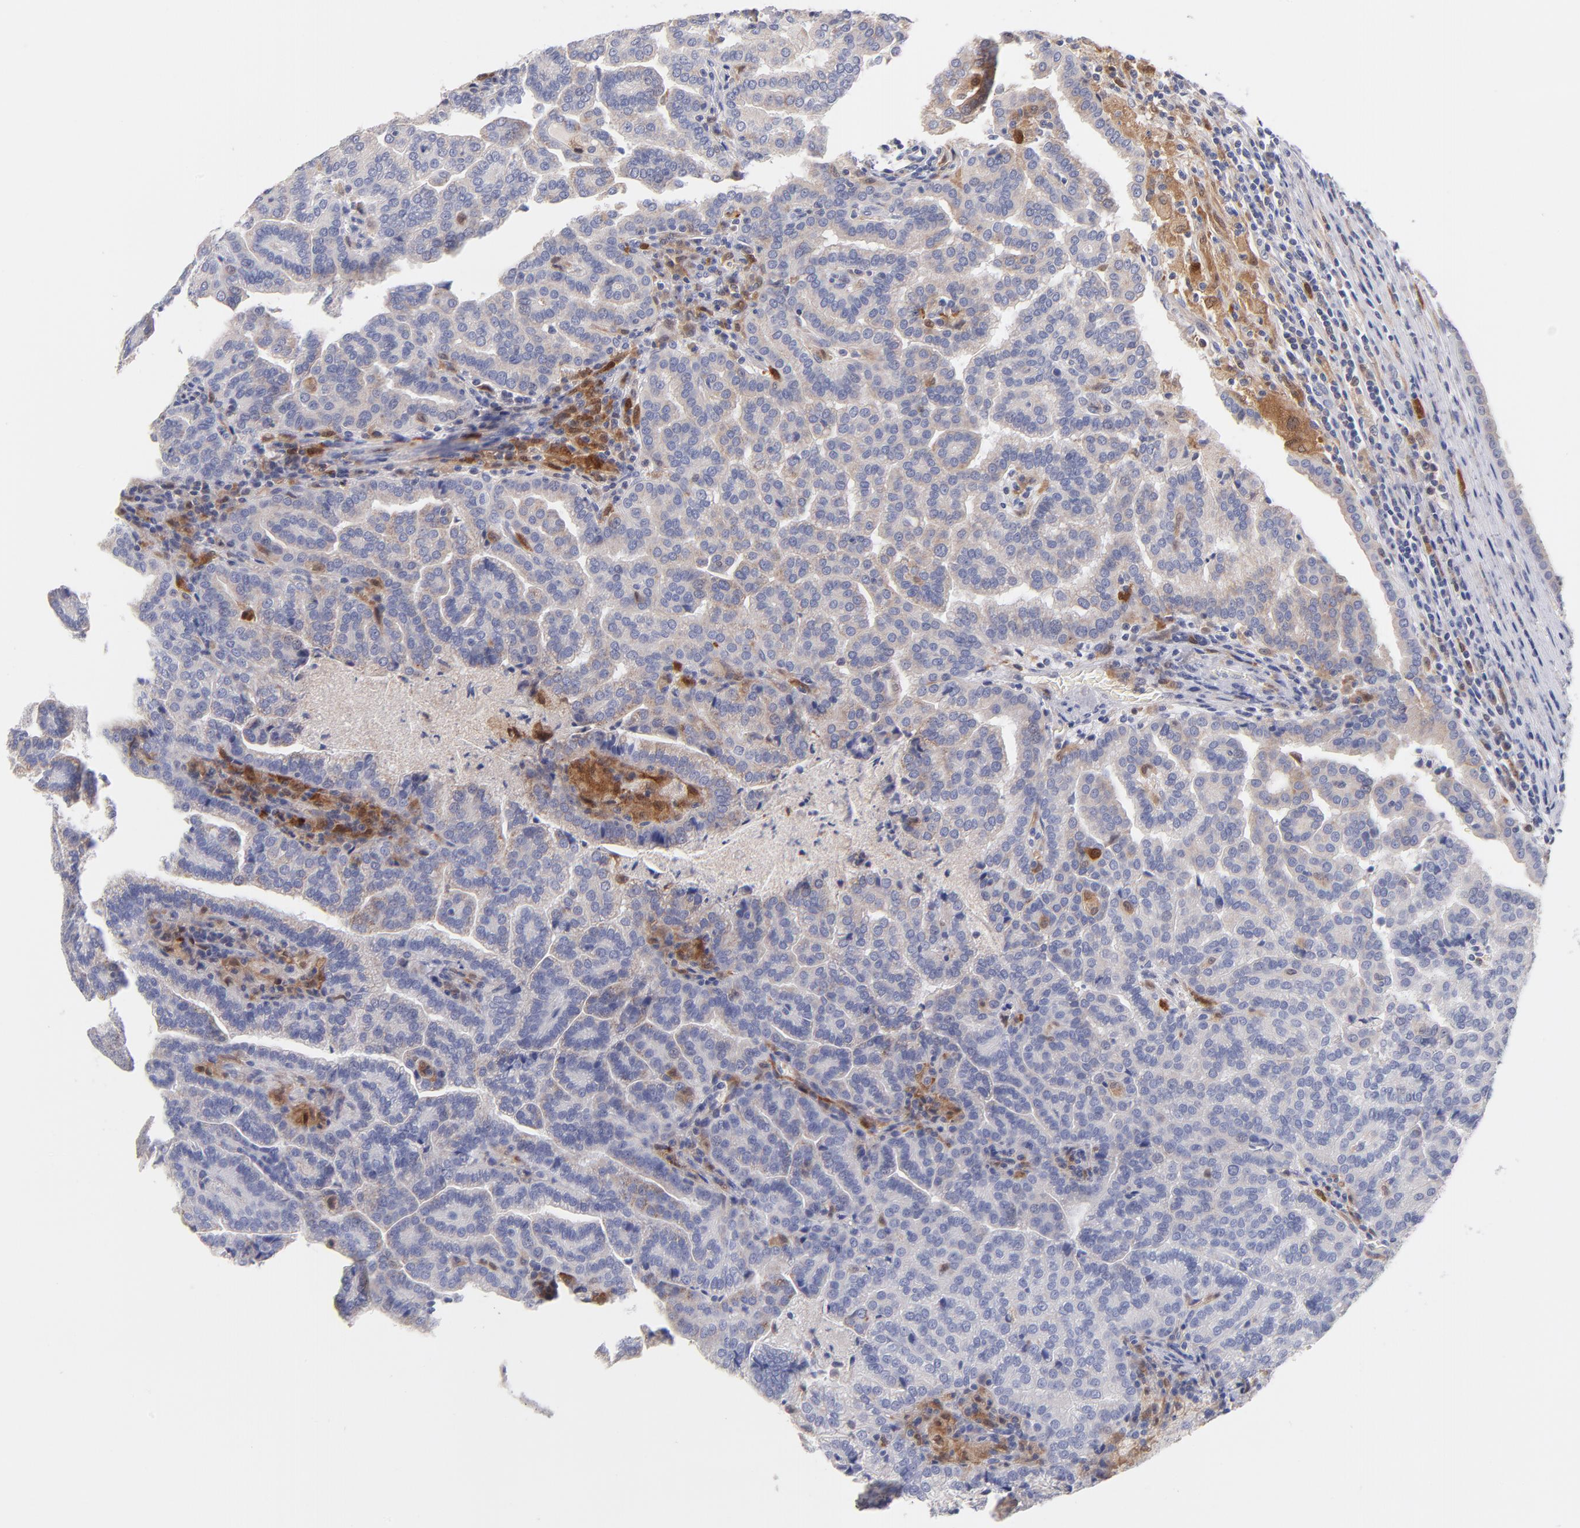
{"staining": {"intensity": "weak", "quantity": "25%-75%", "location": "cytoplasmic/membranous"}, "tissue": "renal cancer", "cell_type": "Tumor cells", "image_type": "cancer", "snomed": [{"axis": "morphology", "description": "Adenocarcinoma, NOS"}, {"axis": "topography", "description": "Kidney"}], "caption": "DAB immunohistochemical staining of renal cancer (adenocarcinoma) exhibits weak cytoplasmic/membranous protein staining in about 25%-75% of tumor cells. (brown staining indicates protein expression, while blue staining denotes nuclei).", "gene": "BID", "patient": {"sex": "male", "age": 61}}